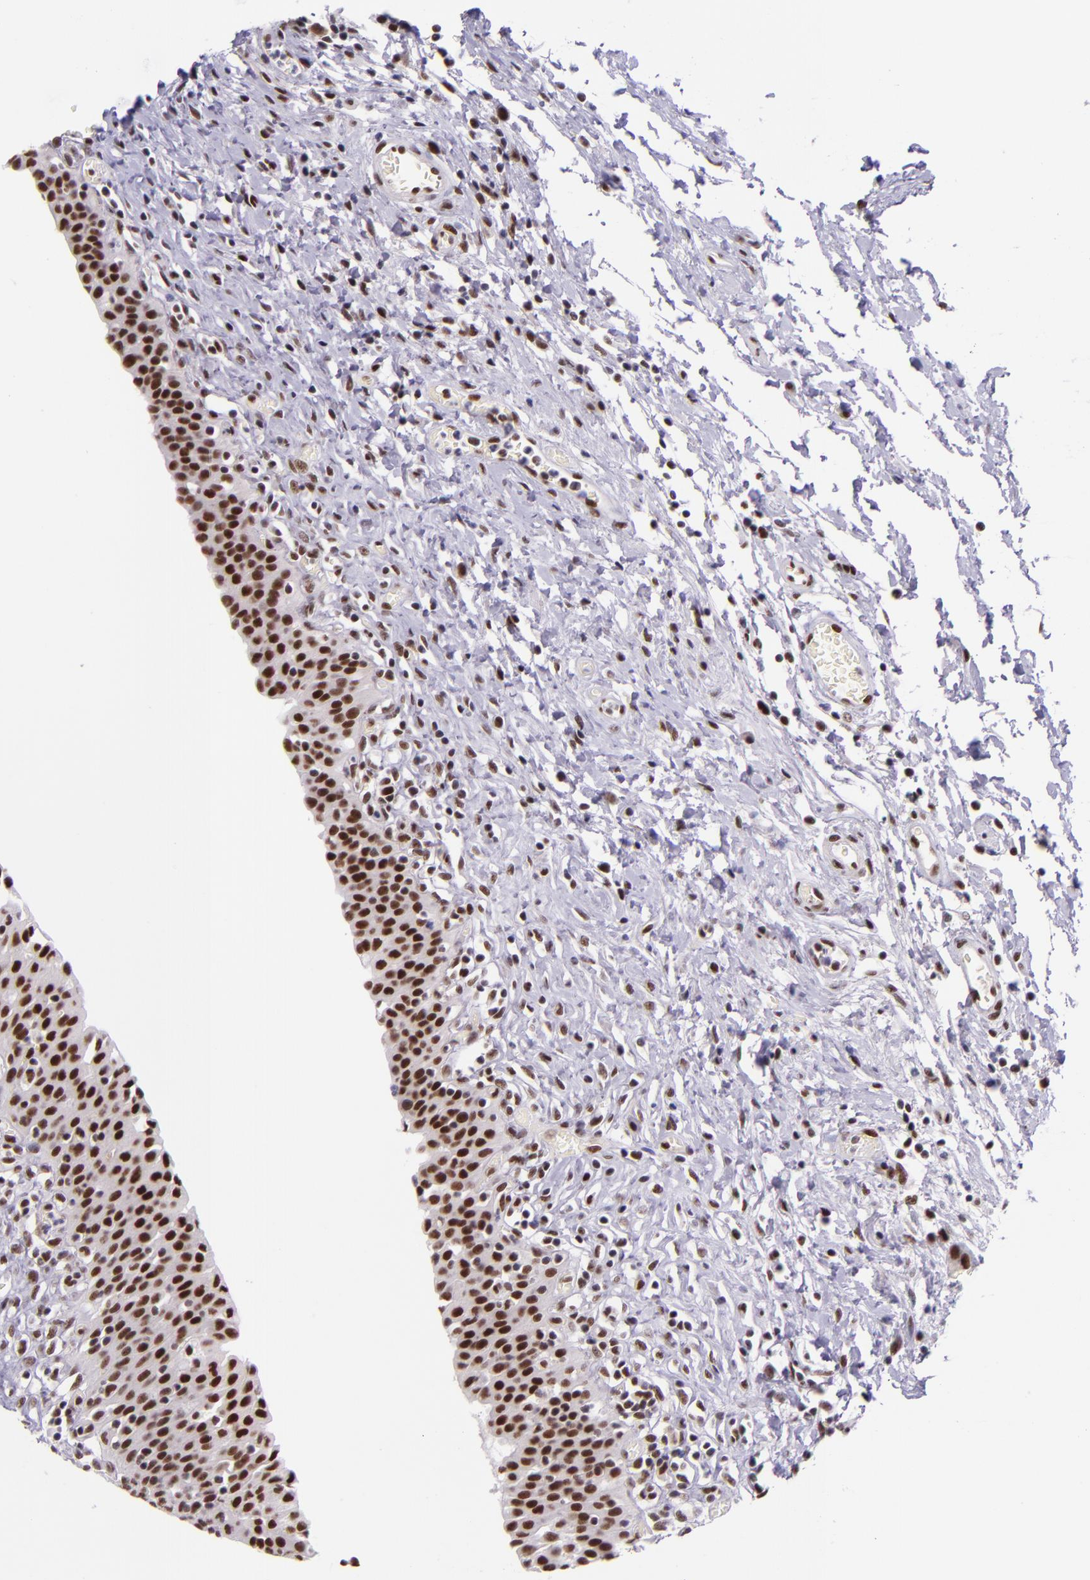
{"staining": {"intensity": "strong", "quantity": ">75%", "location": "nuclear"}, "tissue": "urinary bladder", "cell_type": "Urothelial cells", "image_type": "normal", "snomed": [{"axis": "morphology", "description": "Normal tissue, NOS"}, {"axis": "topography", "description": "Urinary bladder"}], "caption": "This image exhibits immunohistochemistry staining of unremarkable urinary bladder, with high strong nuclear positivity in about >75% of urothelial cells.", "gene": "GPKOW", "patient": {"sex": "male", "age": 51}}